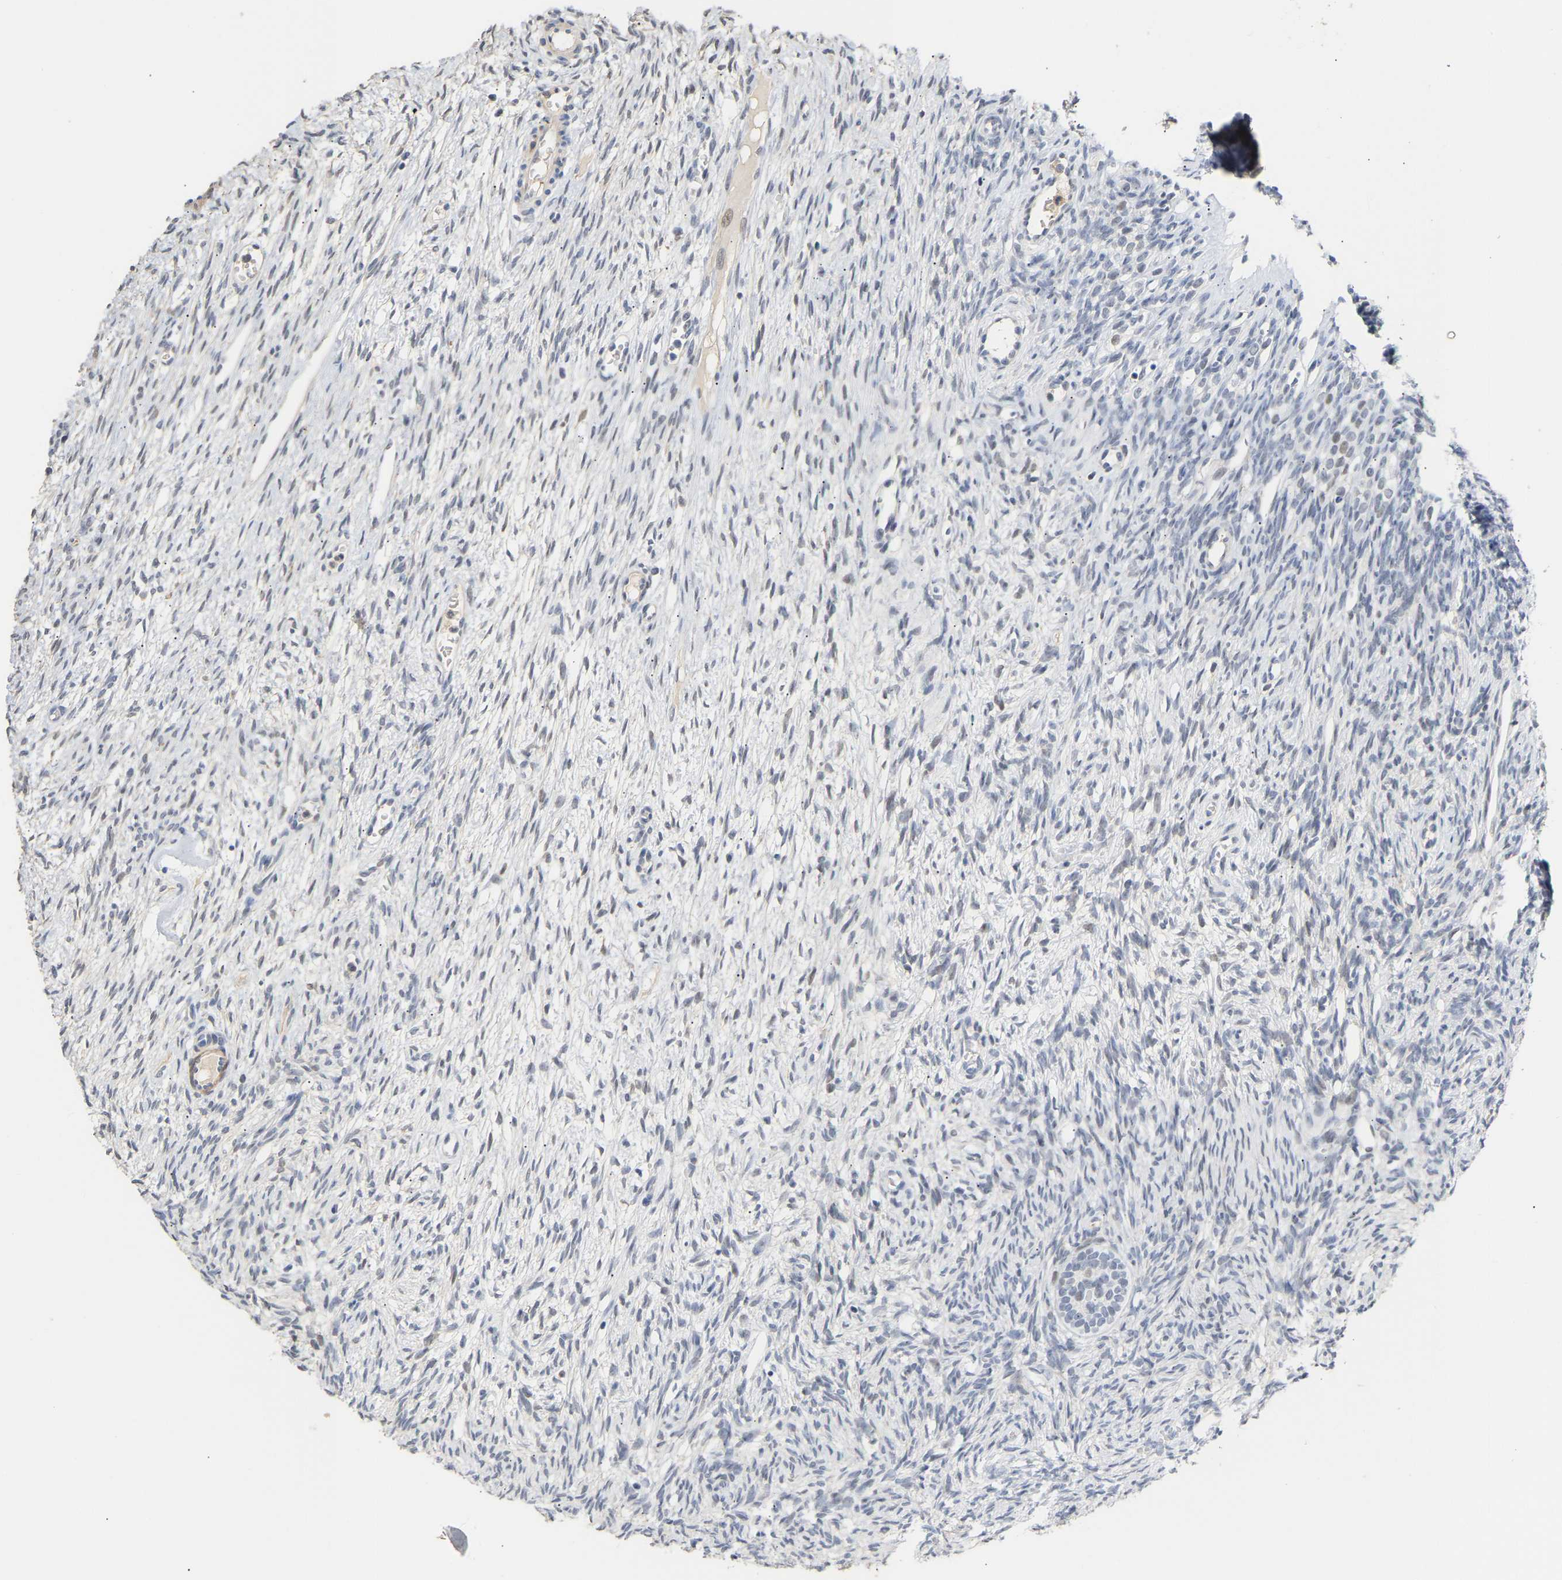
{"staining": {"intensity": "negative", "quantity": "none", "location": "none"}, "tissue": "ovary", "cell_type": "Follicle cells", "image_type": "normal", "snomed": [{"axis": "morphology", "description": "Normal tissue, NOS"}, {"axis": "topography", "description": "Ovary"}], "caption": "An immunohistochemistry image of normal ovary is shown. There is no staining in follicle cells of ovary.", "gene": "AMPH", "patient": {"sex": "female", "age": 33}}